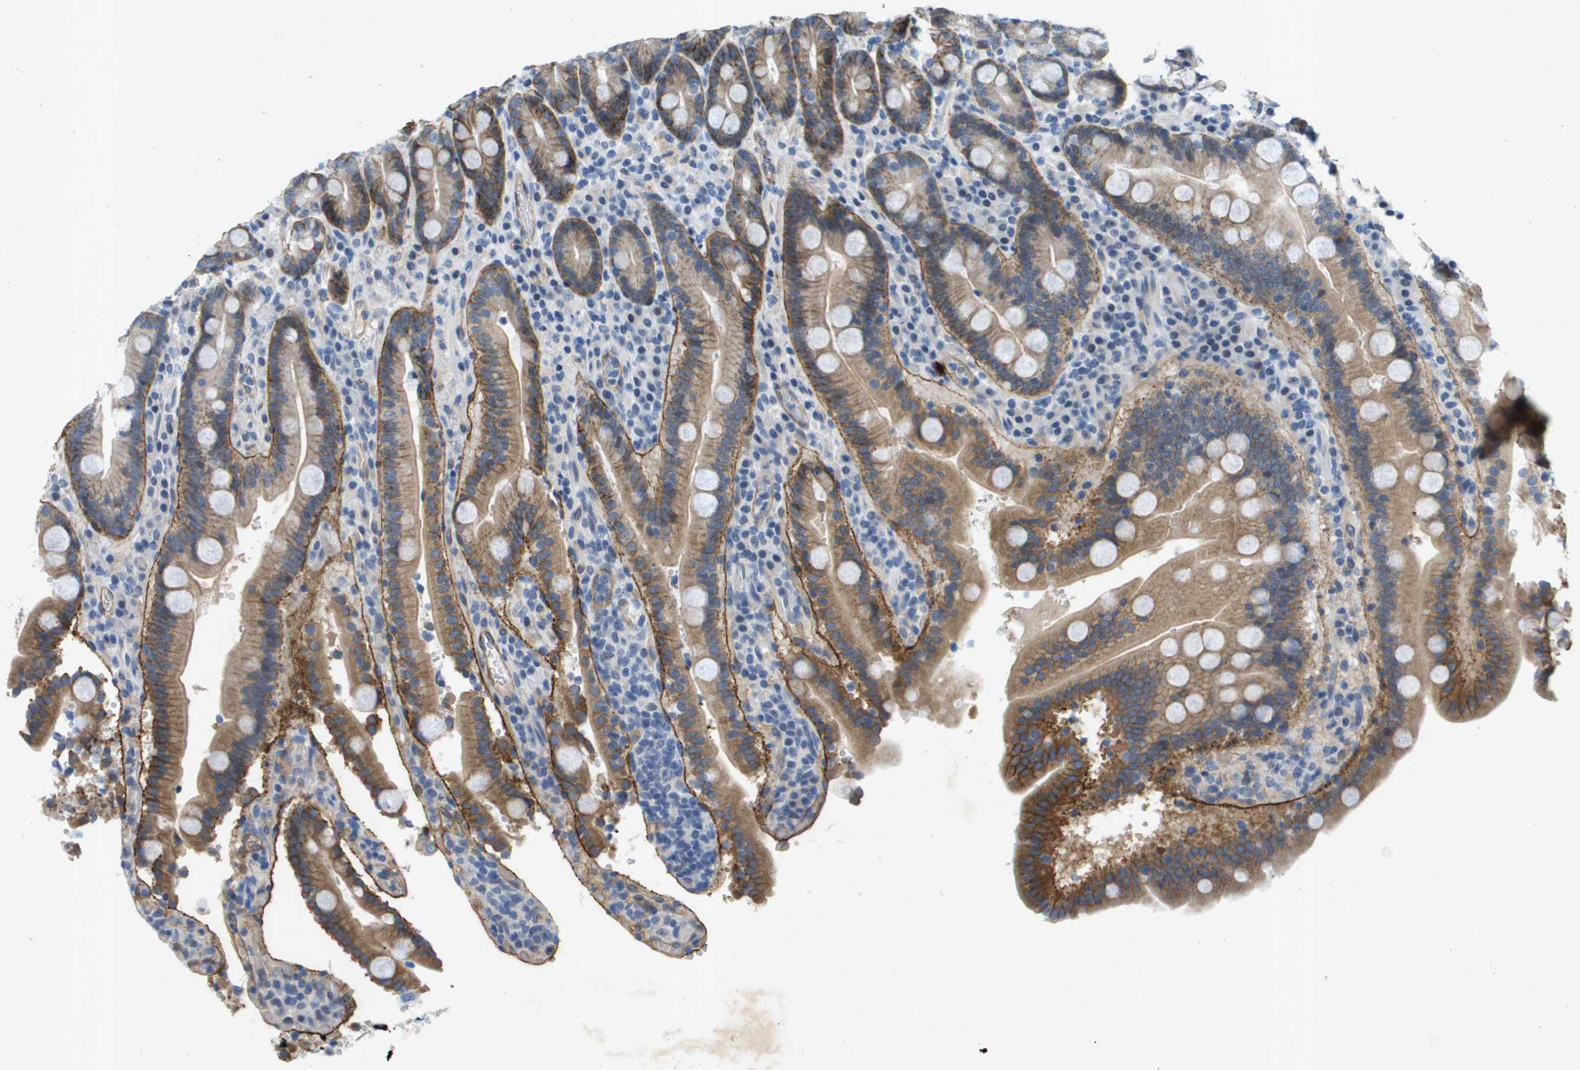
{"staining": {"intensity": "moderate", "quantity": "25%-75%", "location": "cytoplasmic/membranous"}, "tissue": "duodenum", "cell_type": "Glandular cells", "image_type": "normal", "snomed": [{"axis": "morphology", "description": "Normal tissue, NOS"}, {"axis": "topography", "description": "Small intestine, NOS"}], "caption": "Immunohistochemistry (IHC) of normal human duodenum reveals medium levels of moderate cytoplasmic/membranous positivity in approximately 25%-75% of glandular cells.", "gene": "ITGA6", "patient": {"sex": "female", "age": 71}}